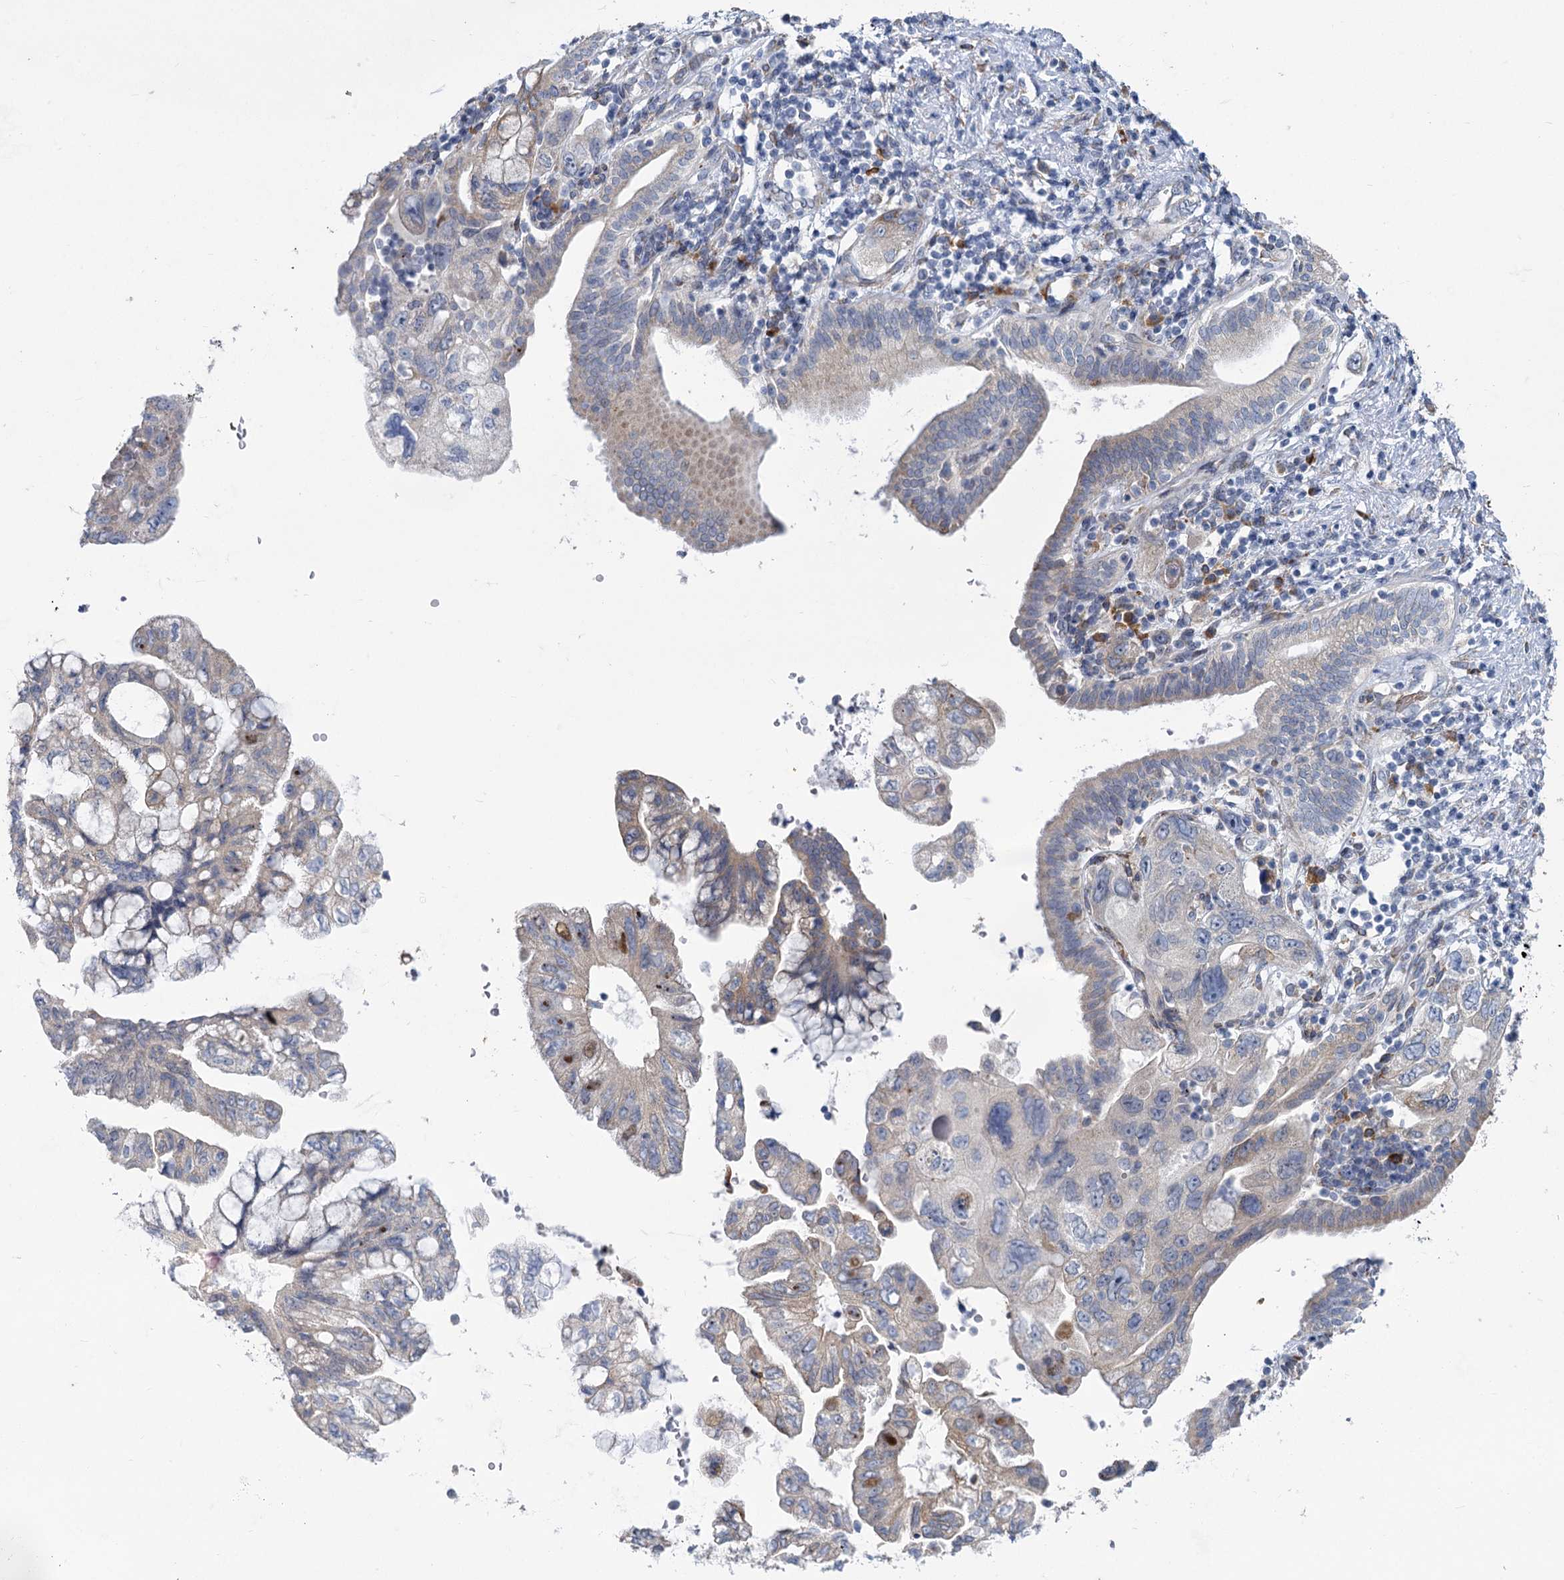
{"staining": {"intensity": "weak", "quantity": "<25%", "location": "cytoplasmic/membranous"}, "tissue": "pancreatic cancer", "cell_type": "Tumor cells", "image_type": "cancer", "snomed": [{"axis": "morphology", "description": "Adenocarcinoma, NOS"}, {"axis": "topography", "description": "Pancreas"}], "caption": "Immunohistochemistry histopathology image of pancreatic adenocarcinoma stained for a protein (brown), which displays no staining in tumor cells.", "gene": "PRSS35", "patient": {"sex": "female", "age": 73}}